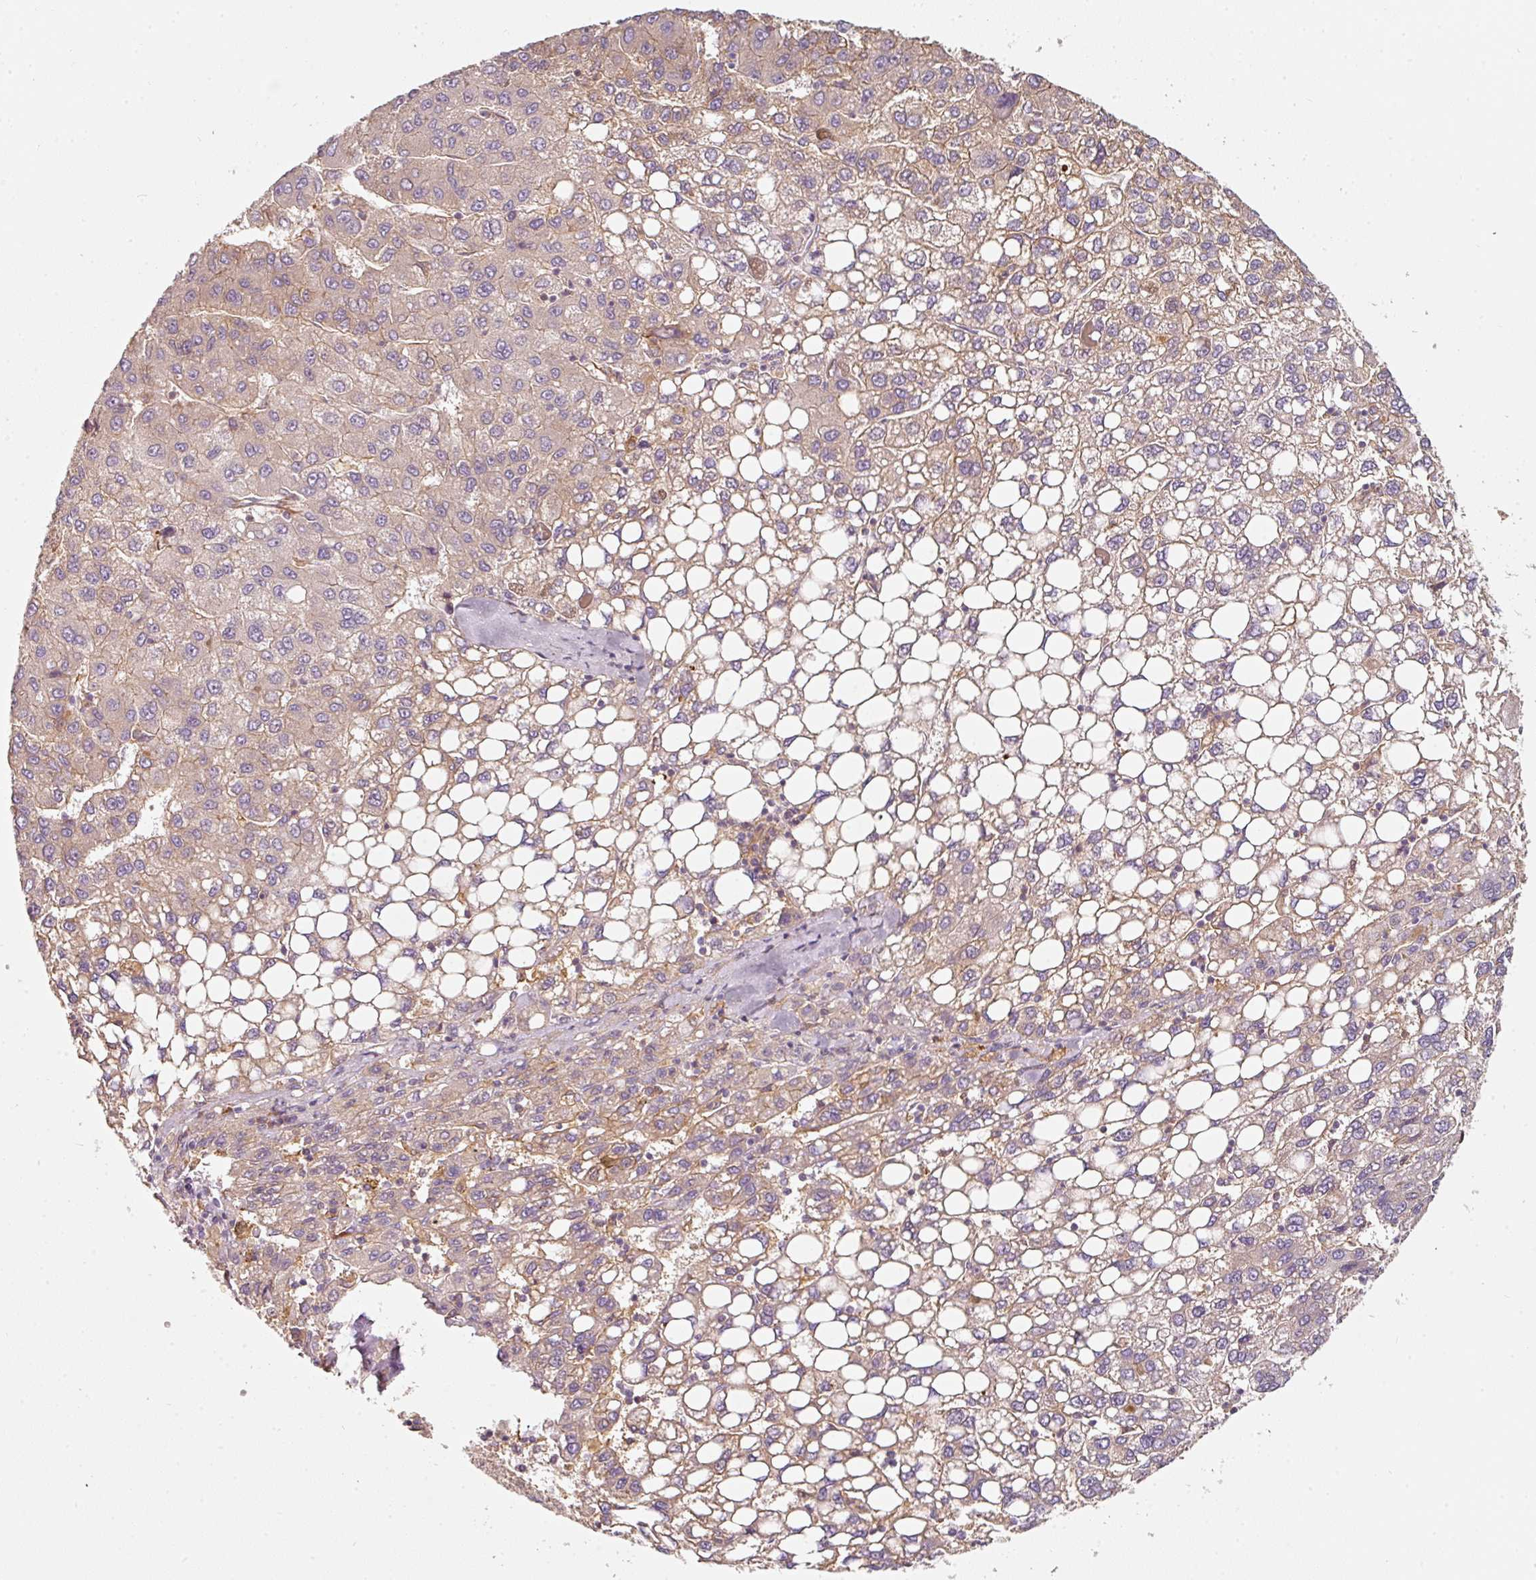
{"staining": {"intensity": "weak", "quantity": "25%-75%", "location": "cytoplasmic/membranous"}, "tissue": "liver cancer", "cell_type": "Tumor cells", "image_type": "cancer", "snomed": [{"axis": "morphology", "description": "Carcinoma, Hepatocellular, NOS"}, {"axis": "topography", "description": "Liver"}], "caption": "This histopathology image demonstrates immunohistochemistry (IHC) staining of hepatocellular carcinoma (liver), with low weak cytoplasmic/membranous staining in approximately 25%-75% of tumor cells.", "gene": "IQGAP2", "patient": {"sex": "female", "age": 82}}